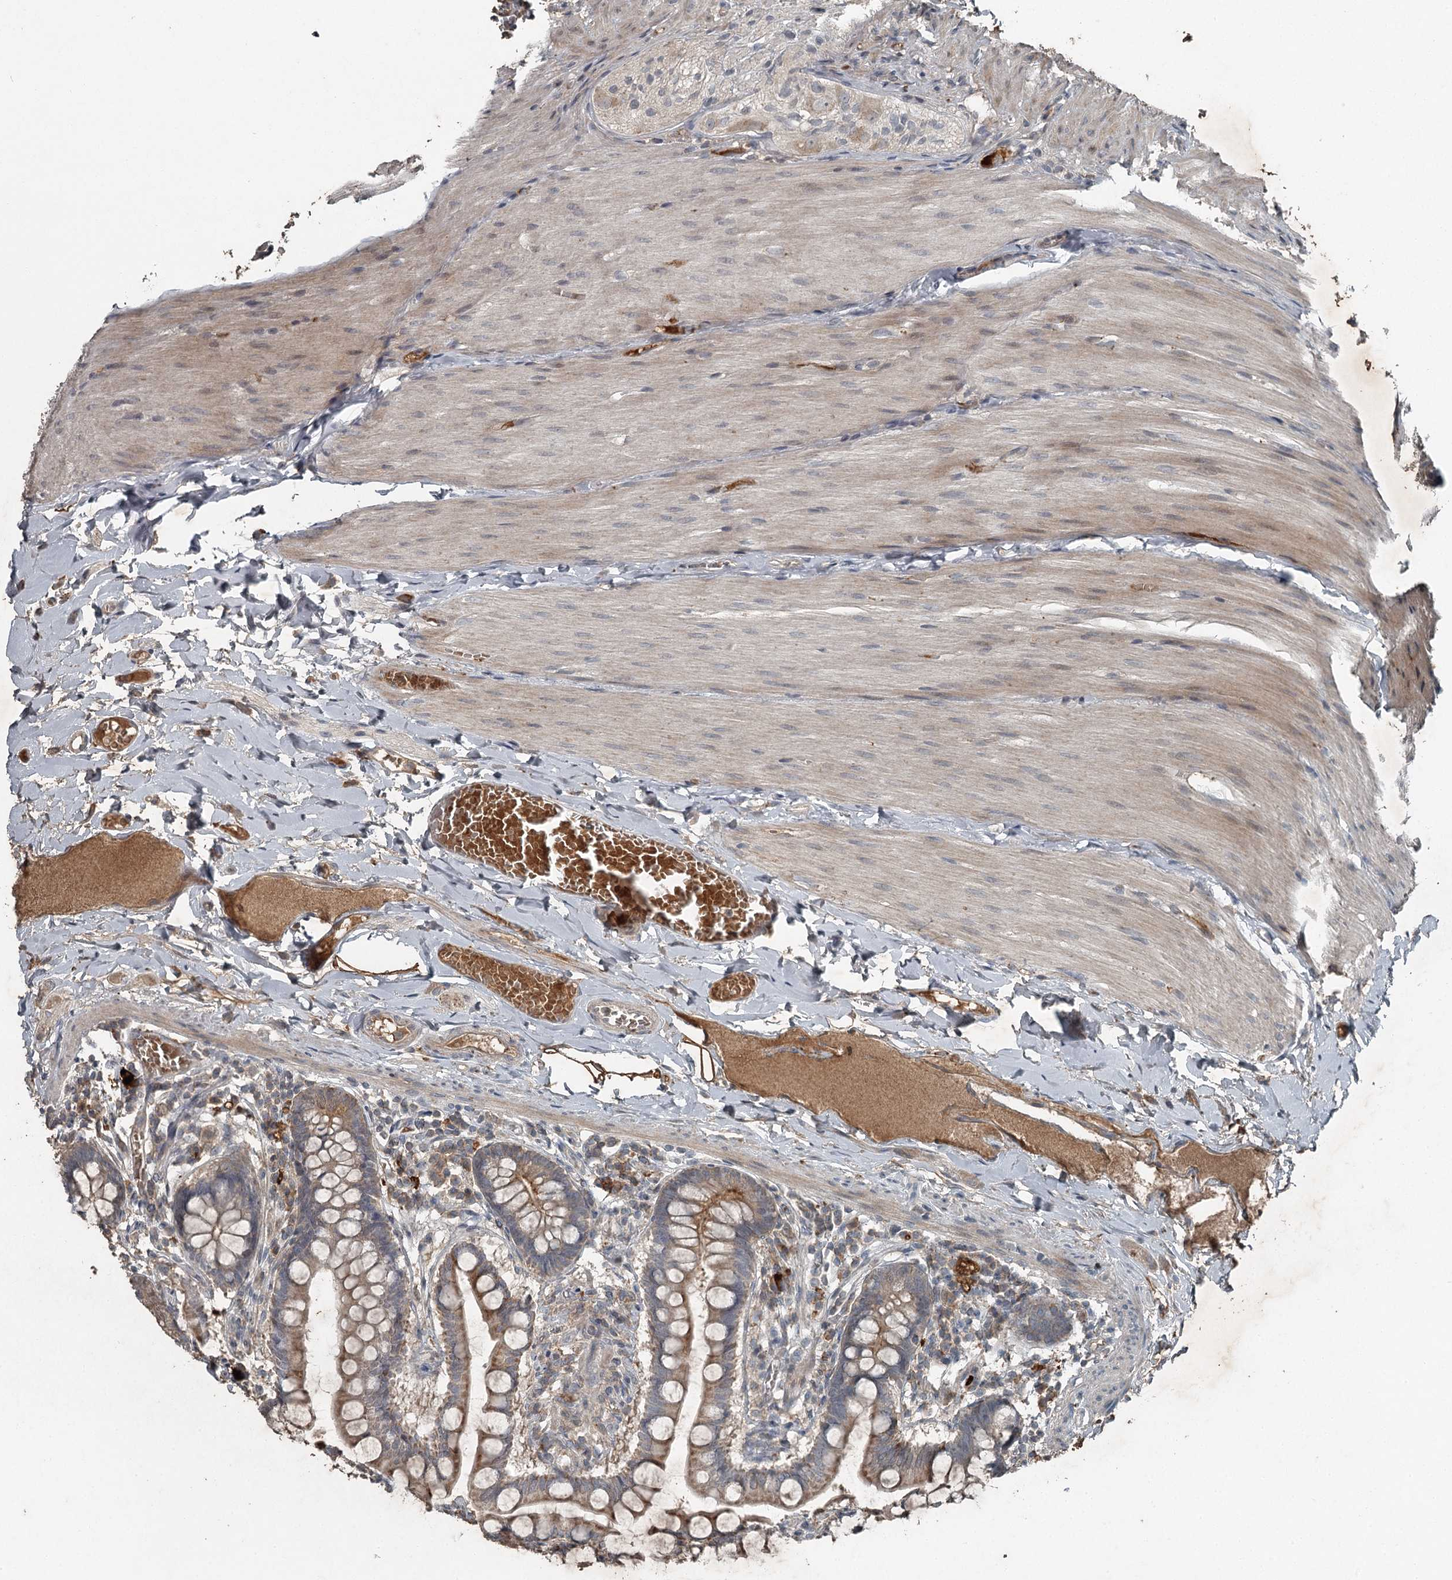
{"staining": {"intensity": "moderate", "quantity": "25%-75%", "location": "cytoplasmic/membranous"}, "tissue": "small intestine", "cell_type": "Glandular cells", "image_type": "normal", "snomed": [{"axis": "morphology", "description": "Normal tissue, NOS"}, {"axis": "topography", "description": "Small intestine"}], "caption": "The image reveals staining of normal small intestine, revealing moderate cytoplasmic/membranous protein positivity (brown color) within glandular cells.", "gene": "SLC39A8", "patient": {"sex": "male", "age": 41}}